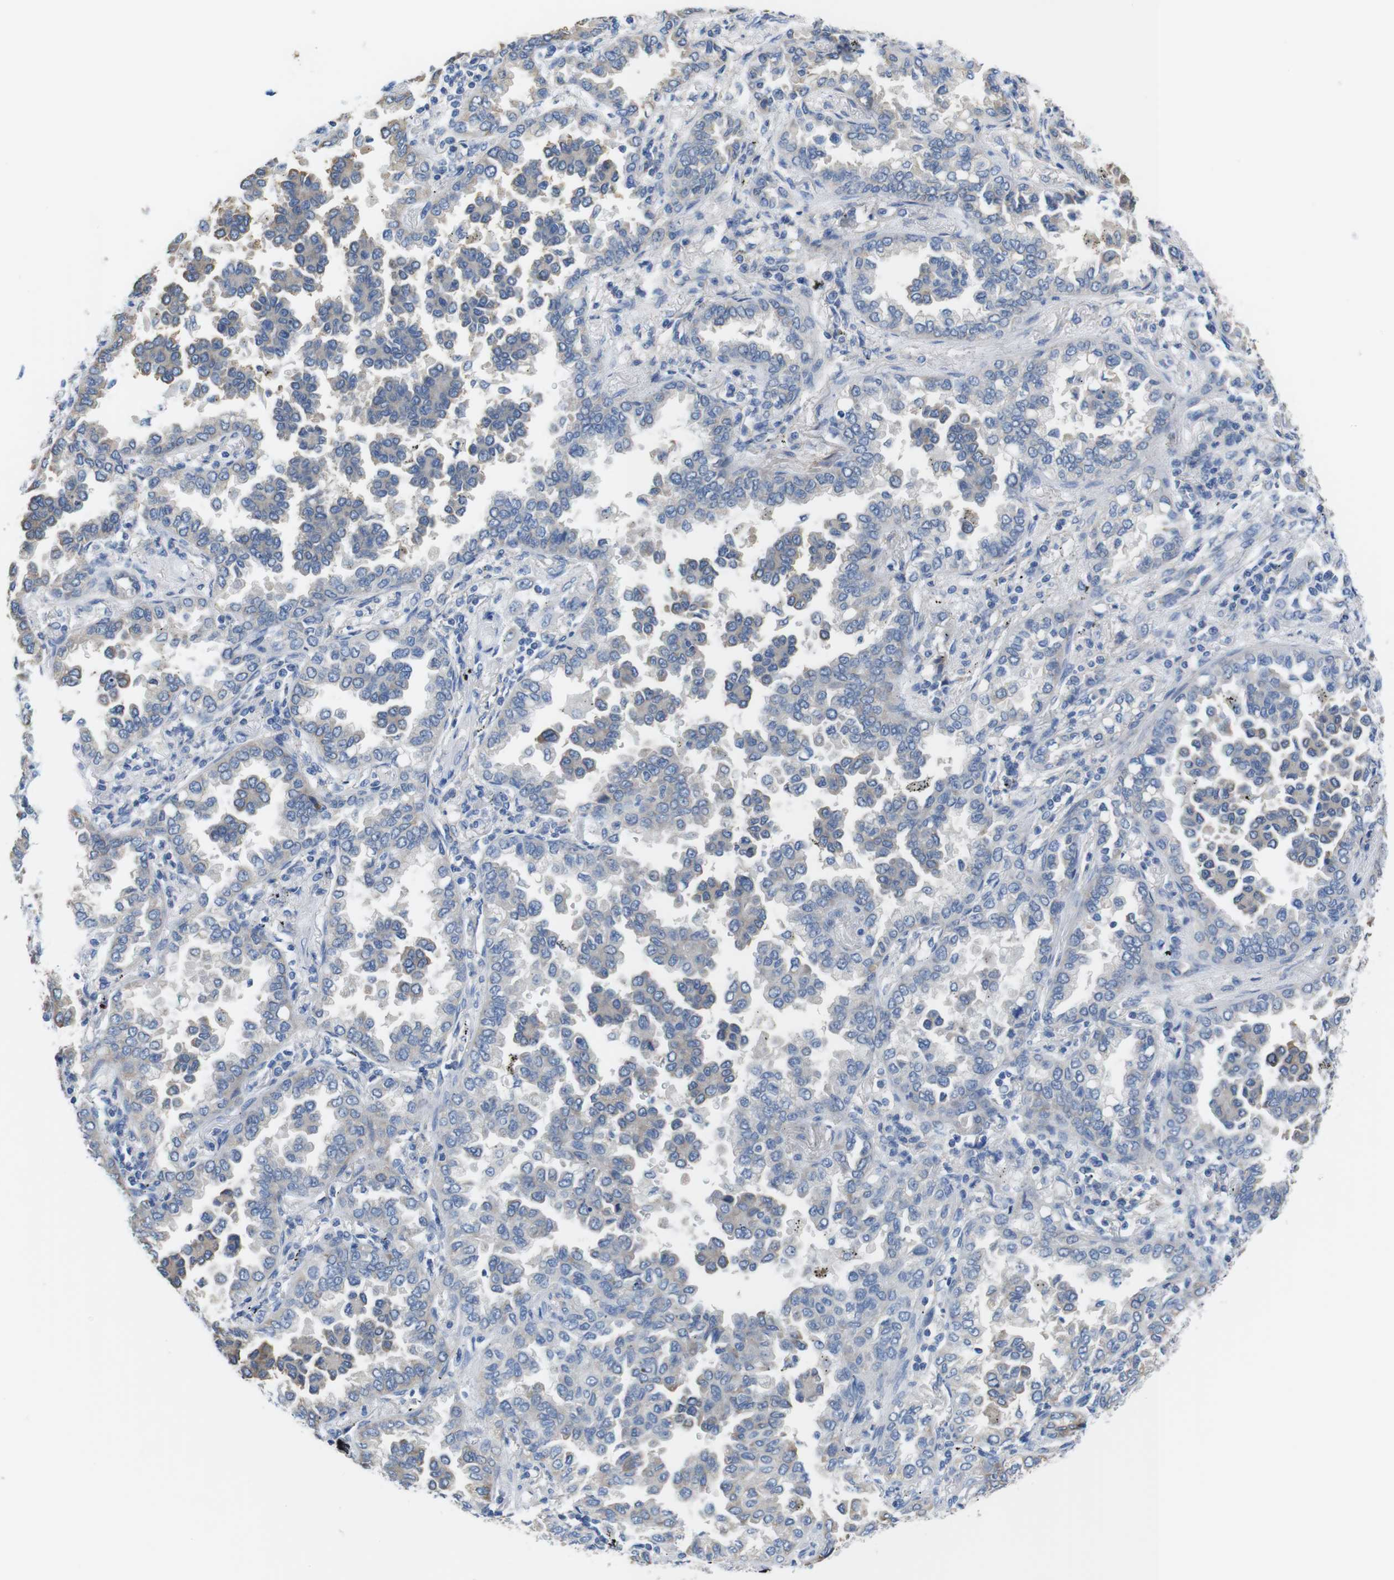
{"staining": {"intensity": "weak", "quantity": "<25%", "location": "cytoplasmic/membranous"}, "tissue": "lung cancer", "cell_type": "Tumor cells", "image_type": "cancer", "snomed": [{"axis": "morphology", "description": "Normal tissue, NOS"}, {"axis": "morphology", "description": "Adenocarcinoma, NOS"}, {"axis": "topography", "description": "Lung"}], "caption": "The histopathology image reveals no significant positivity in tumor cells of adenocarcinoma (lung). (DAB immunohistochemistry (IHC), high magnification).", "gene": "CDH8", "patient": {"sex": "male", "age": 59}}